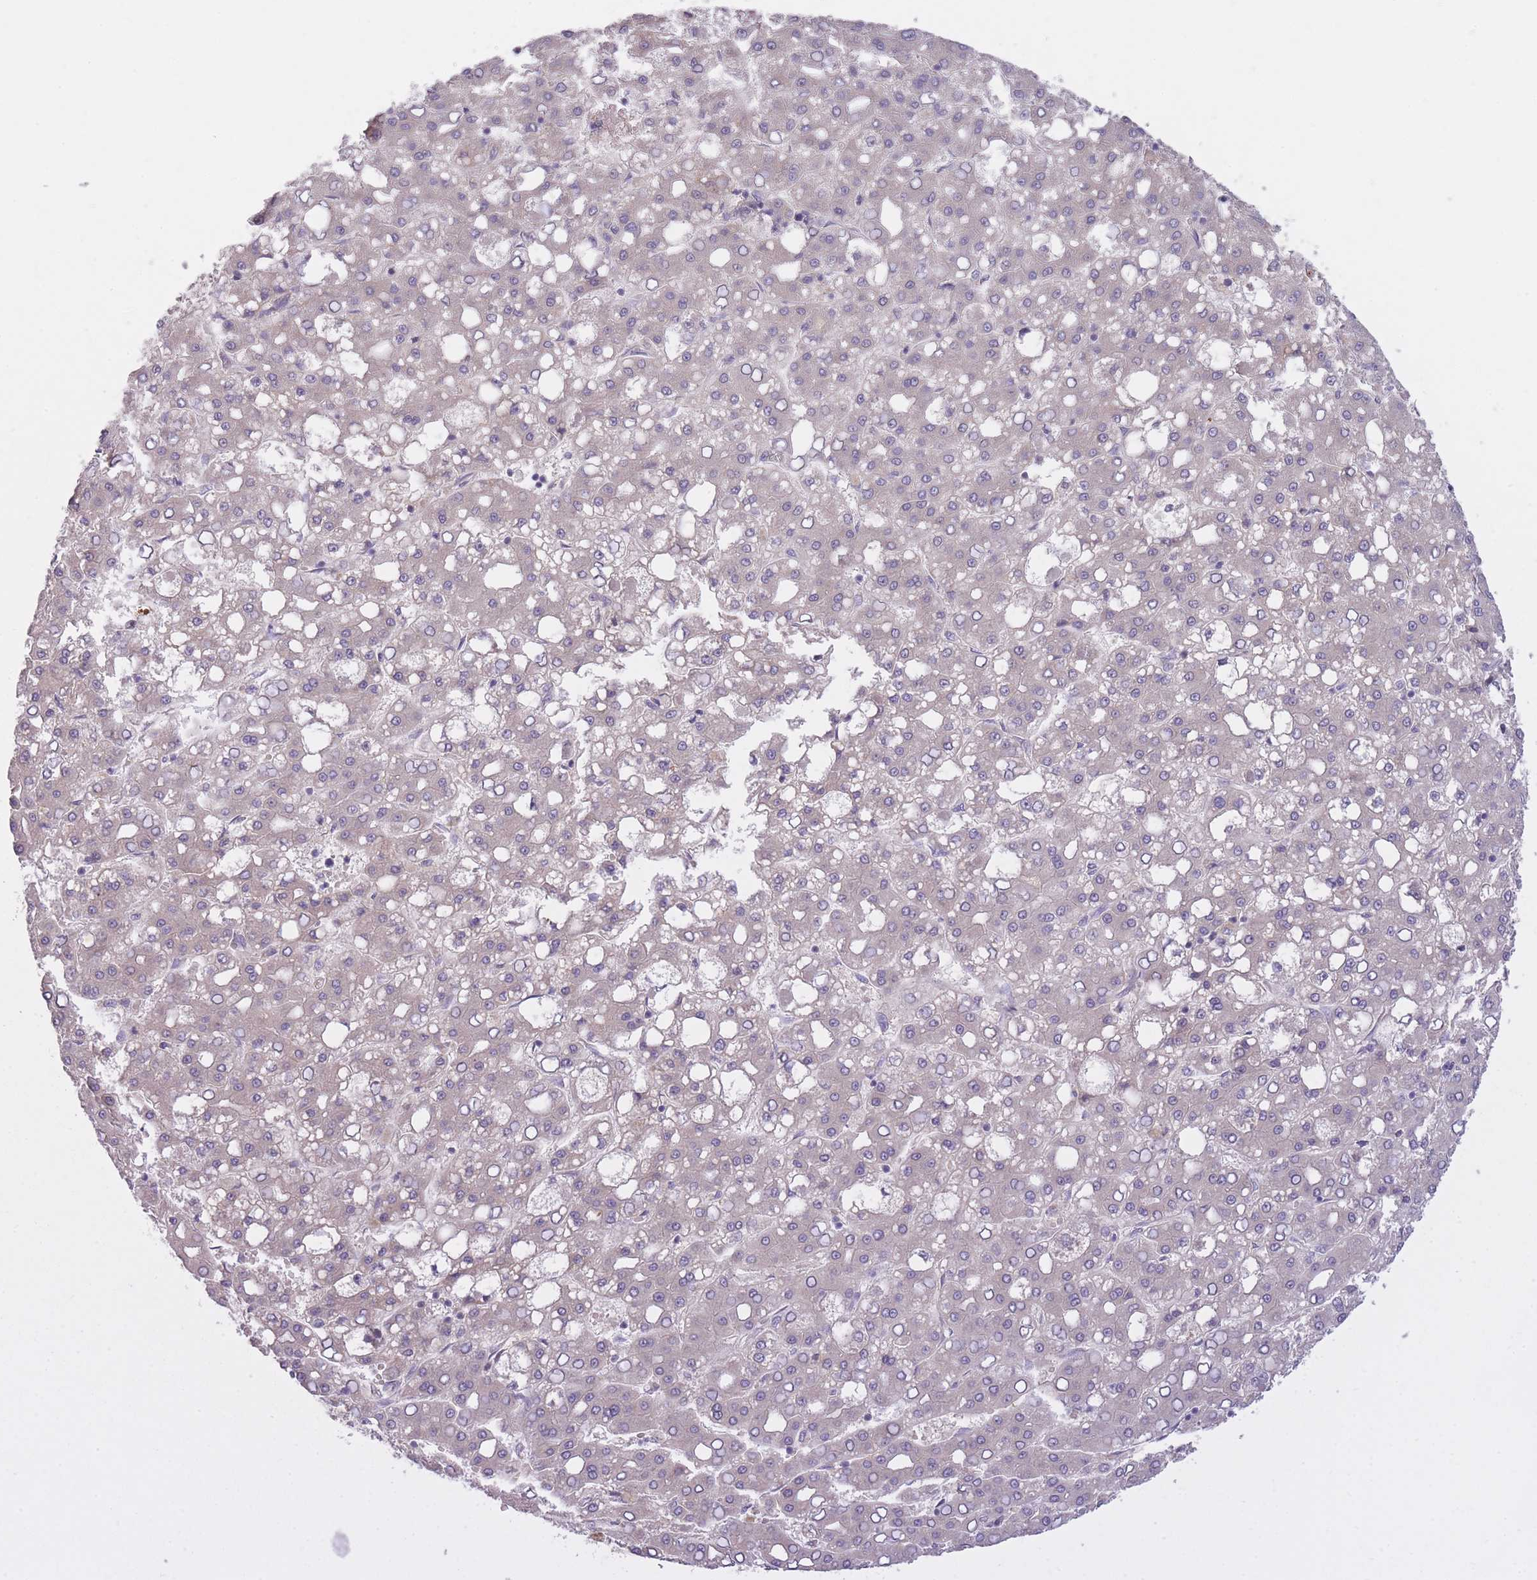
{"staining": {"intensity": "negative", "quantity": "none", "location": "none"}, "tissue": "liver cancer", "cell_type": "Tumor cells", "image_type": "cancer", "snomed": [{"axis": "morphology", "description": "Carcinoma, Hepatocellular, NOS"}, {"axis": "topography", "description": "Liver"}], "caption": "A high-resolution image shows immunohistochemistry (IHC) staining of liver cancer, which demonstrates no significant expression in tumor cells.", "gene": "REV1", "patient": {"sex": "male", "age": 65}}